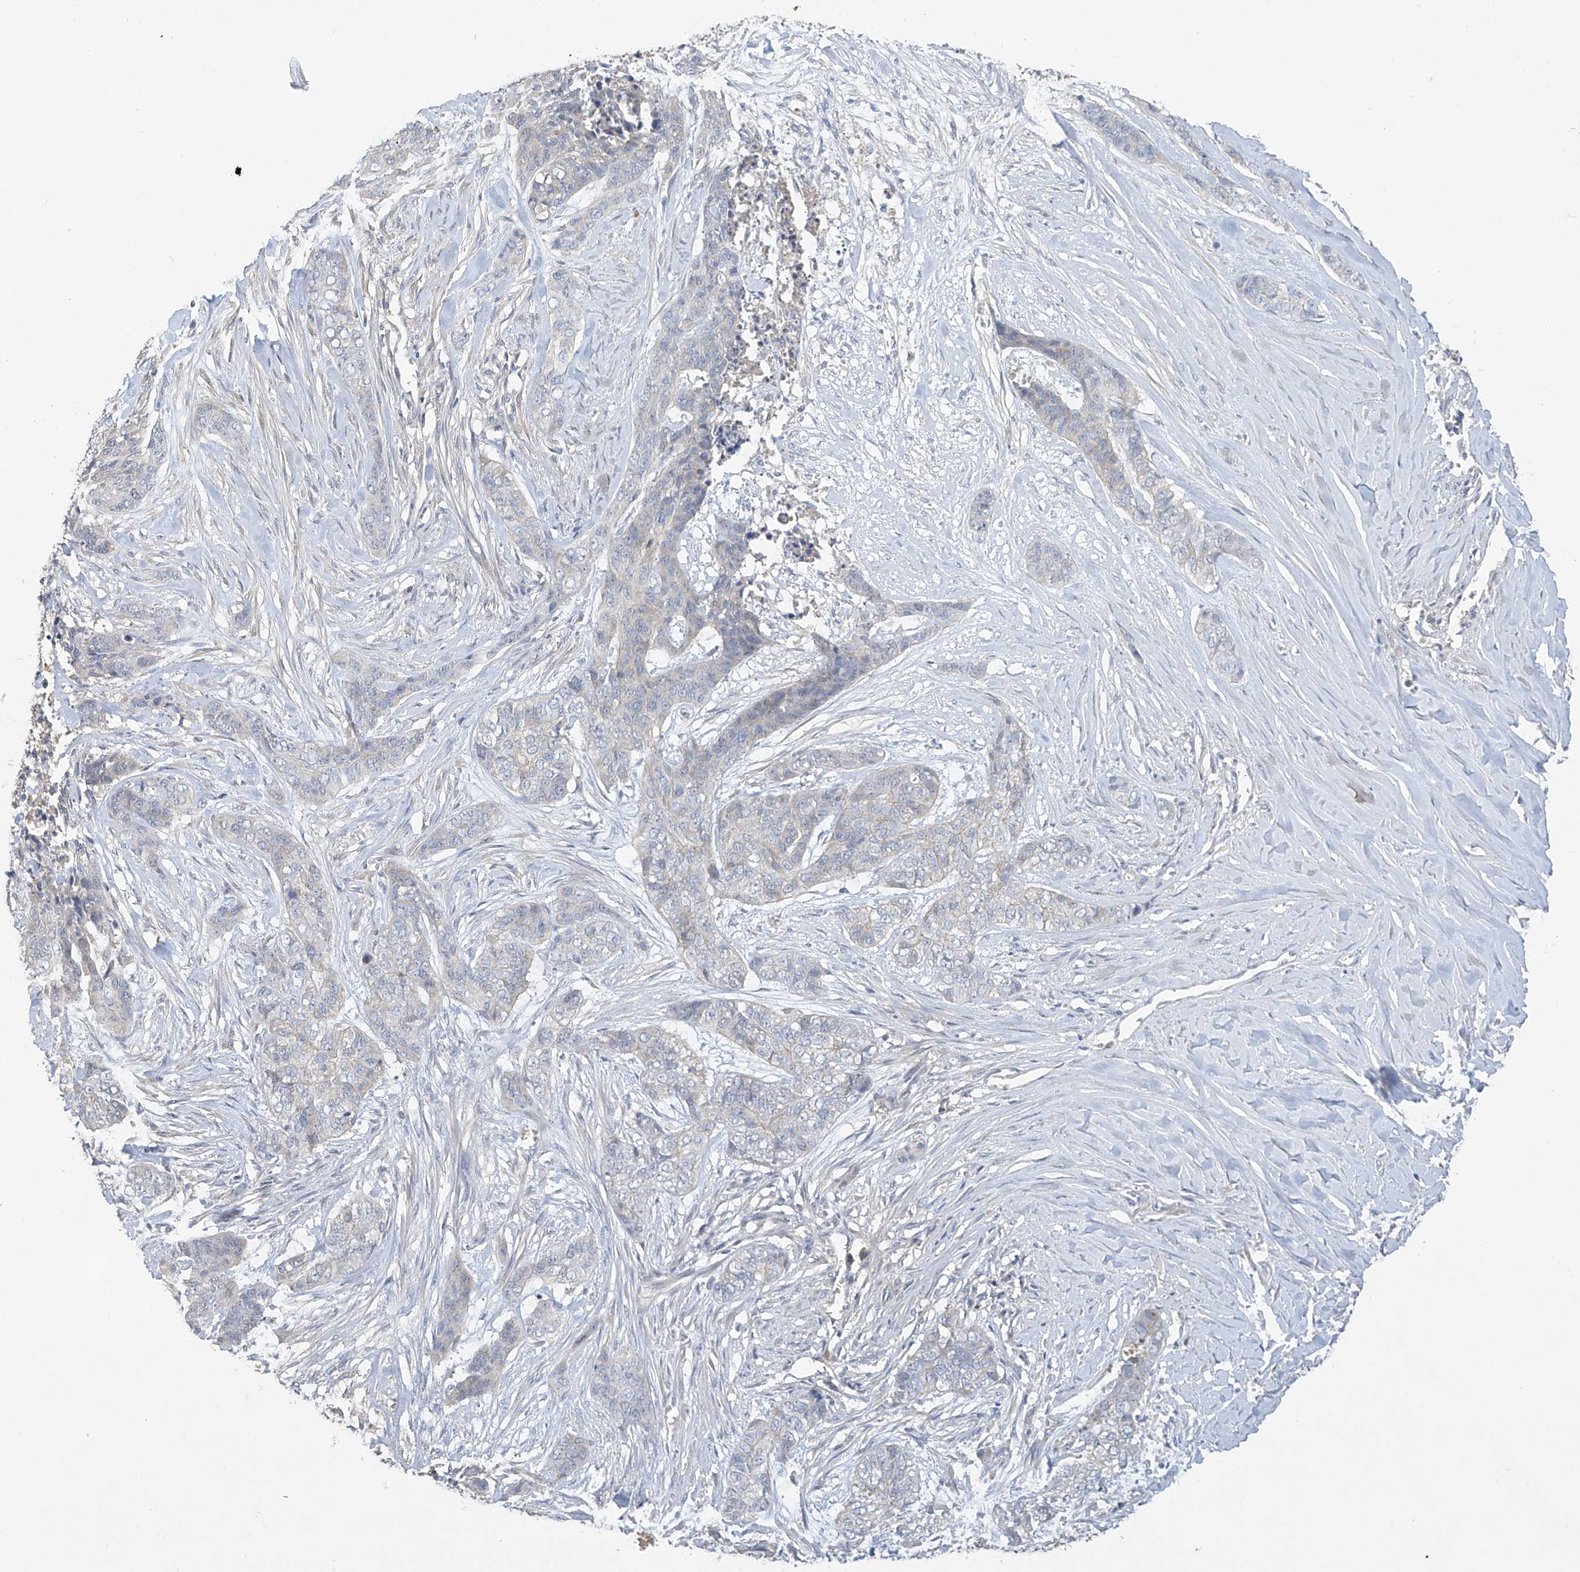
{"staining": {"intensity": "negative", "quantity": "none", "location": "none"}, "tissue": "skin cancer", "cell_type": "Tumor cells", "image_type": "cancer", "snomed": [{"axis": "morphology", "description": "Basal cell carcinoma"}, {"axis": "topography", "description": "Skin"}], "caption": "Human skin cancer stained for a protein using immunohistochemistry (IHC) reveals no expression in tumor cells.", "gene": "PRSS12", "patient": {"sex": "female", "age": 64}}